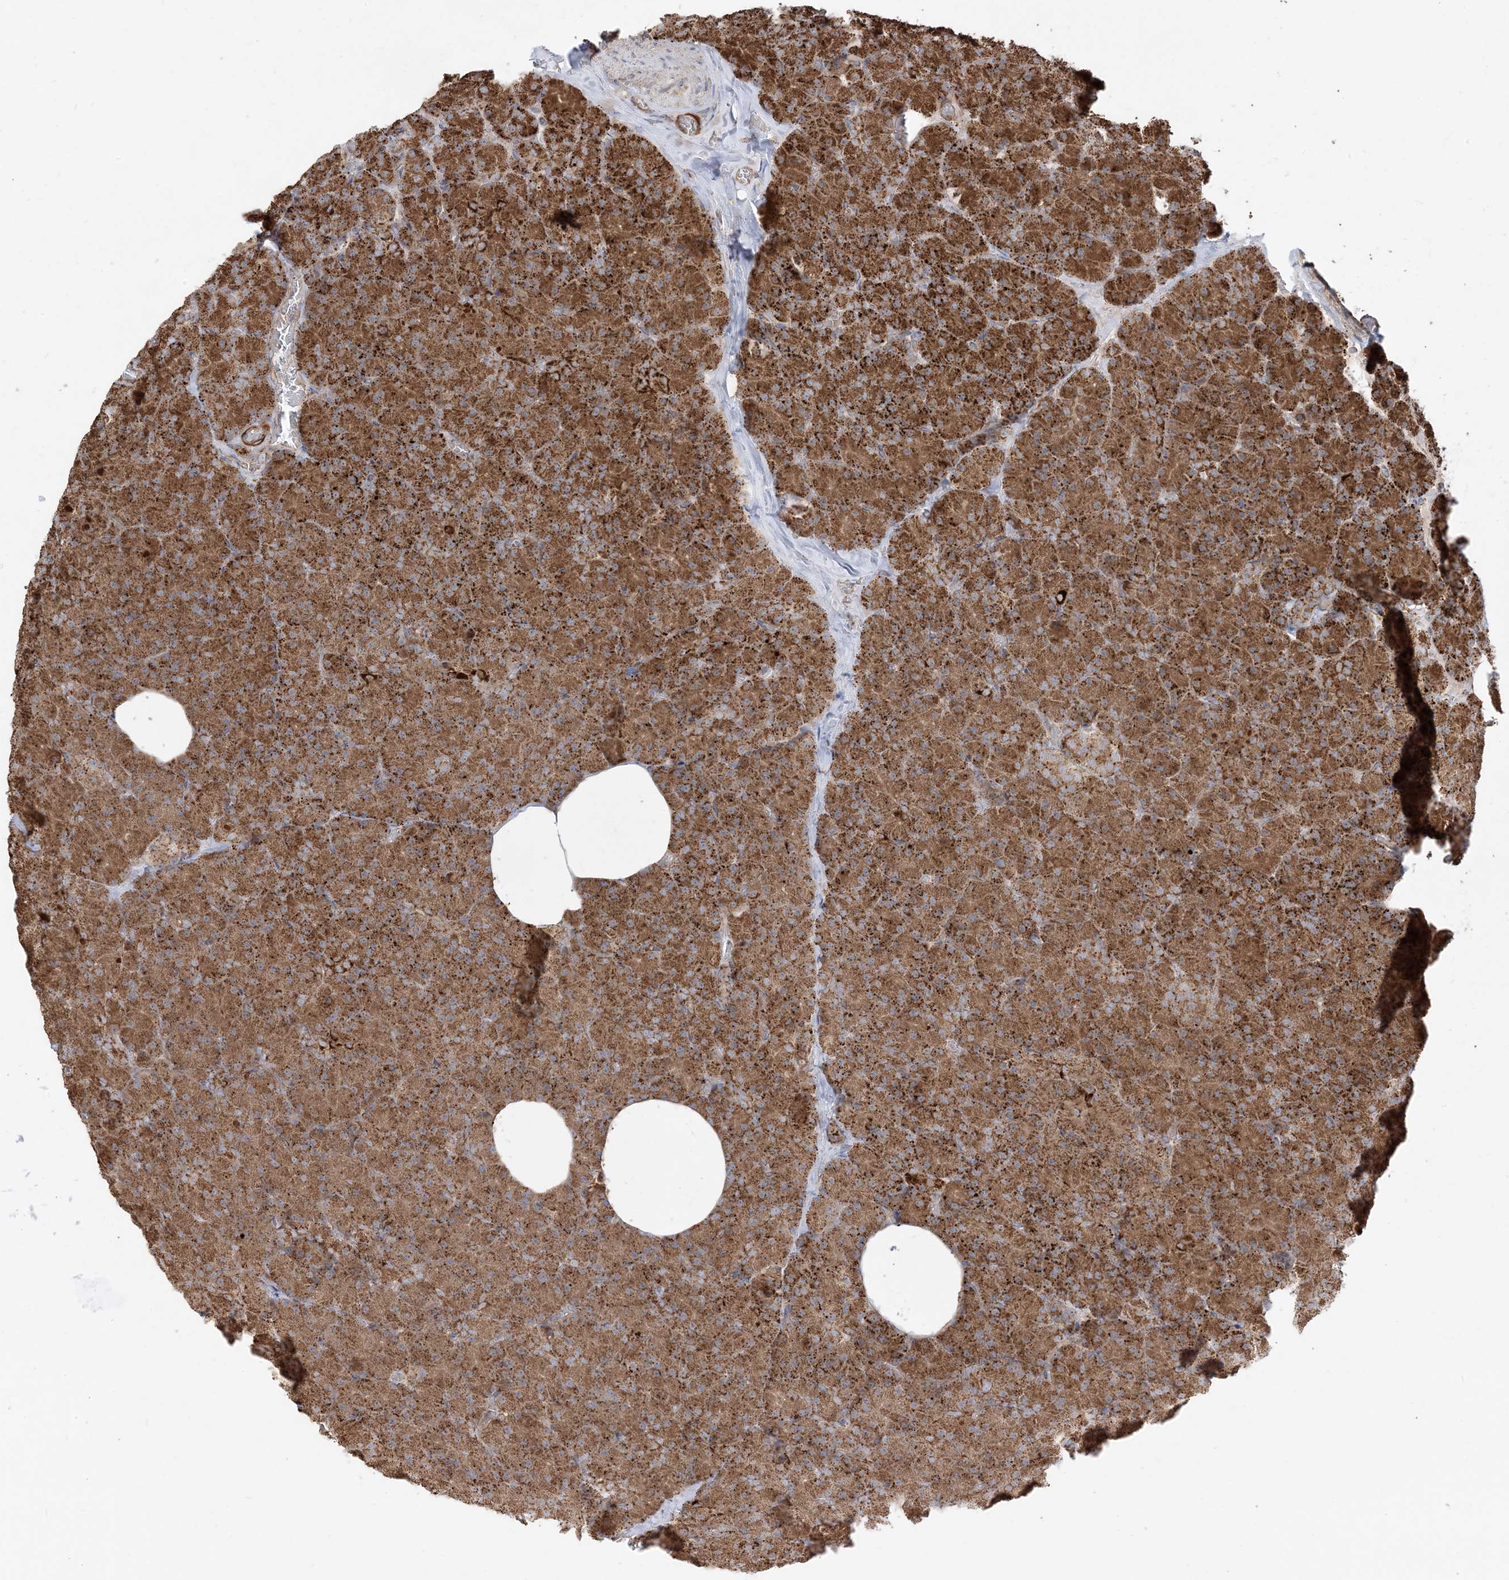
{"staining": {"intensity": "strong", "quantity": ">75%", "location": "cytoplasmic/membranous"}, "tissue": "pancreas", "cell_type": "Exocrine glandular cells", "image_type": "normal", "snomed": [{"axis": "morphology", "description": "Normal tissue, NOS"}, {"axis": "morphology", "description": "Carcinoid, malignant, NOS"}, {"axis": "topography", "description": "Pancreas"}], "caption": "Immunohistochemistry (DAB (3,3'-diaminobenzidine)) staining of normal pancreas displays strong cytoplasmic/membranous protein staining in approximately >75% of exocrine glandular cells. The staining is performed using DAB (3,3'-diaminobenzidine) brown chromogen to label protein expression. The nuclei are counter-stained blue using hematoxylin.", "gene": "AARS2", "patient": {"sex": "female", "age": 35}}